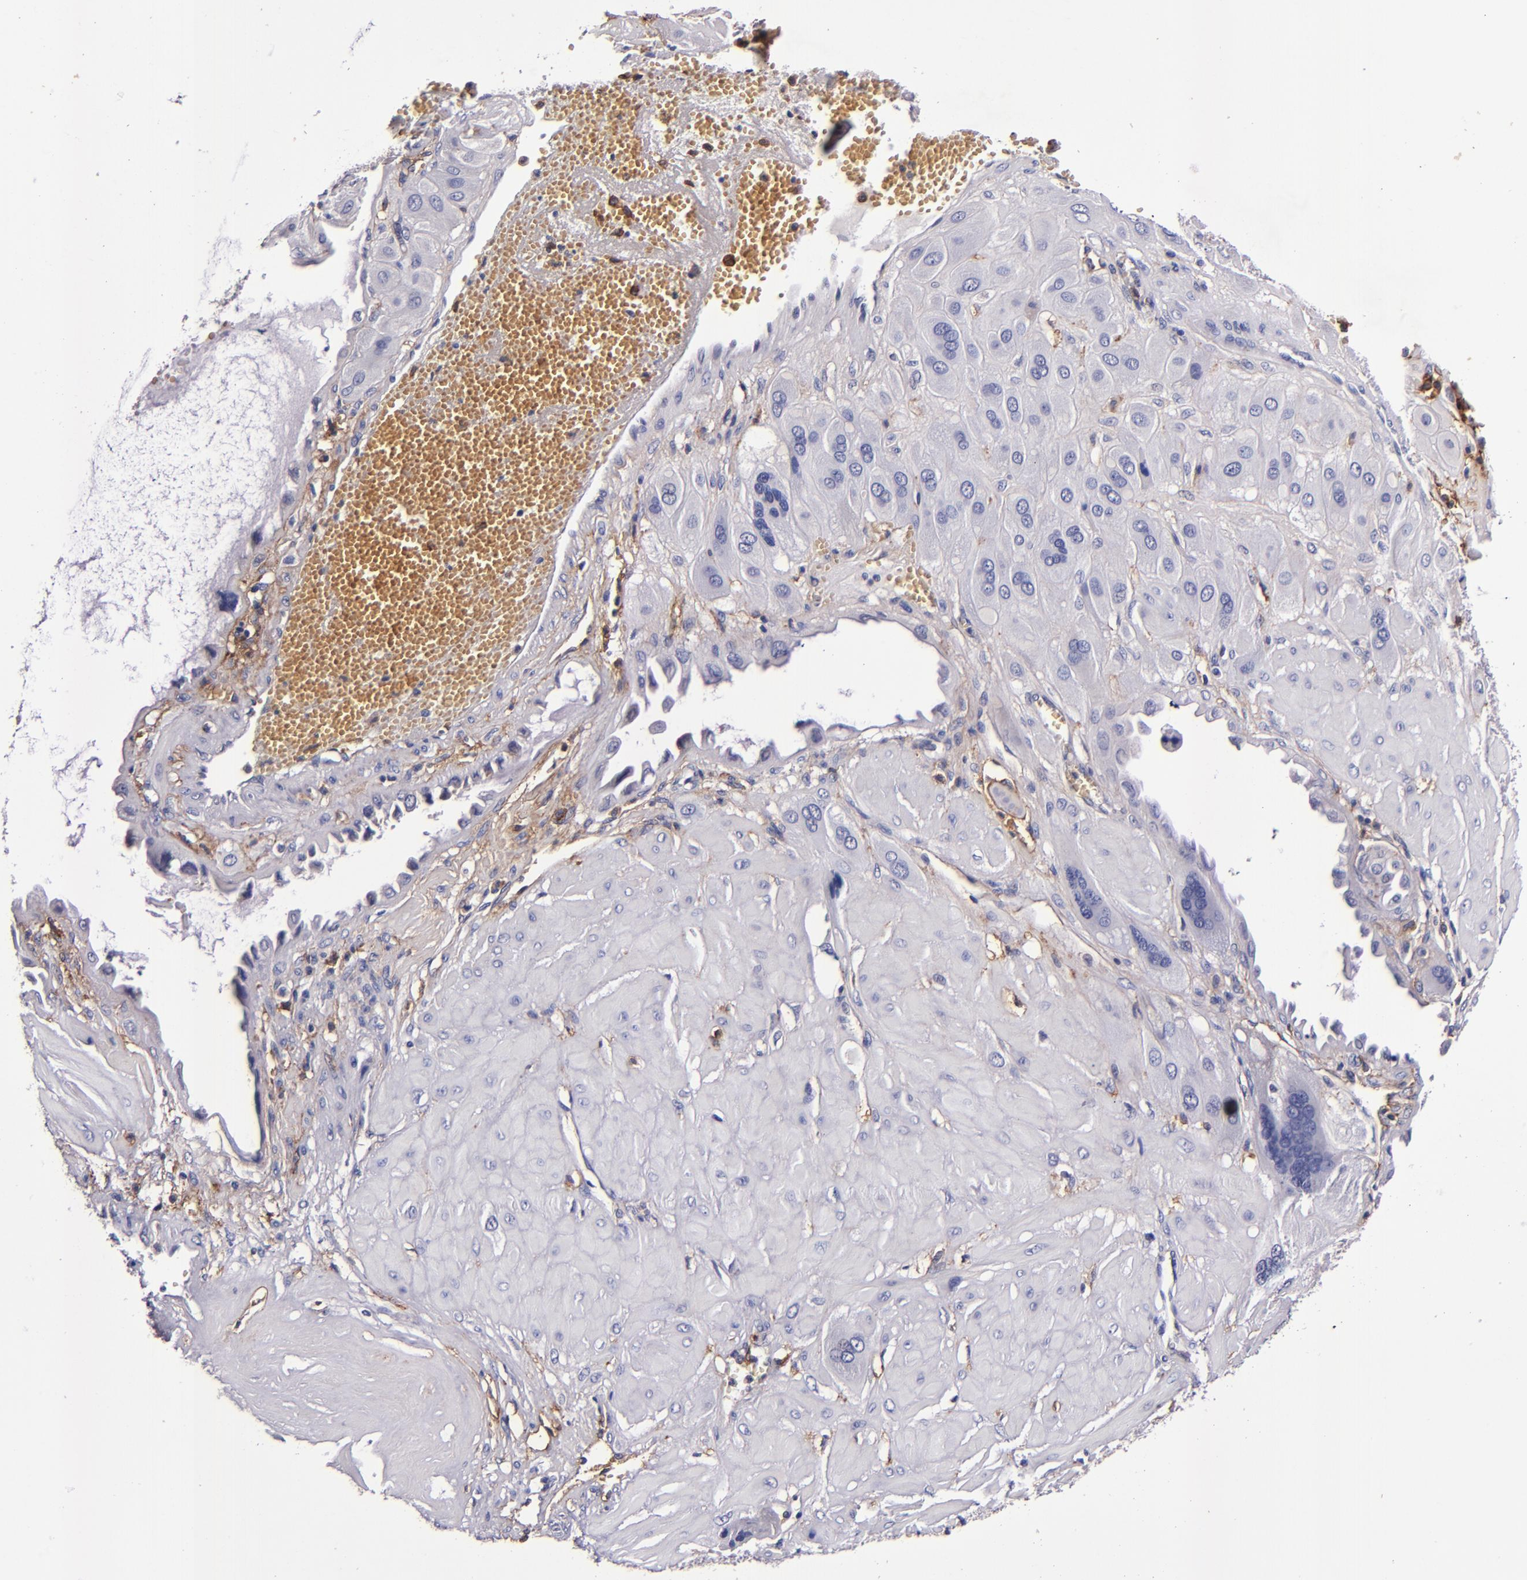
{"staining": {"intensity": "negative", "quantity": "none", "location": "none"}, "tissue": "cervical cancer", "cell_type": "Tumor cells", "image_type": "cancer", "snomed": [{"axis": "morphology", "description": "Squamous cell carcinoma, NOS"}, {"axis": "topography", "description": "Cervix"}], "caption": "Human cervical squamous cell carcinoma stained for a protein using immunohistochemistry shows no positivity in tumor cells.", "gene": "SIRPA", "patient": {"sex": "female", "age": 34}}